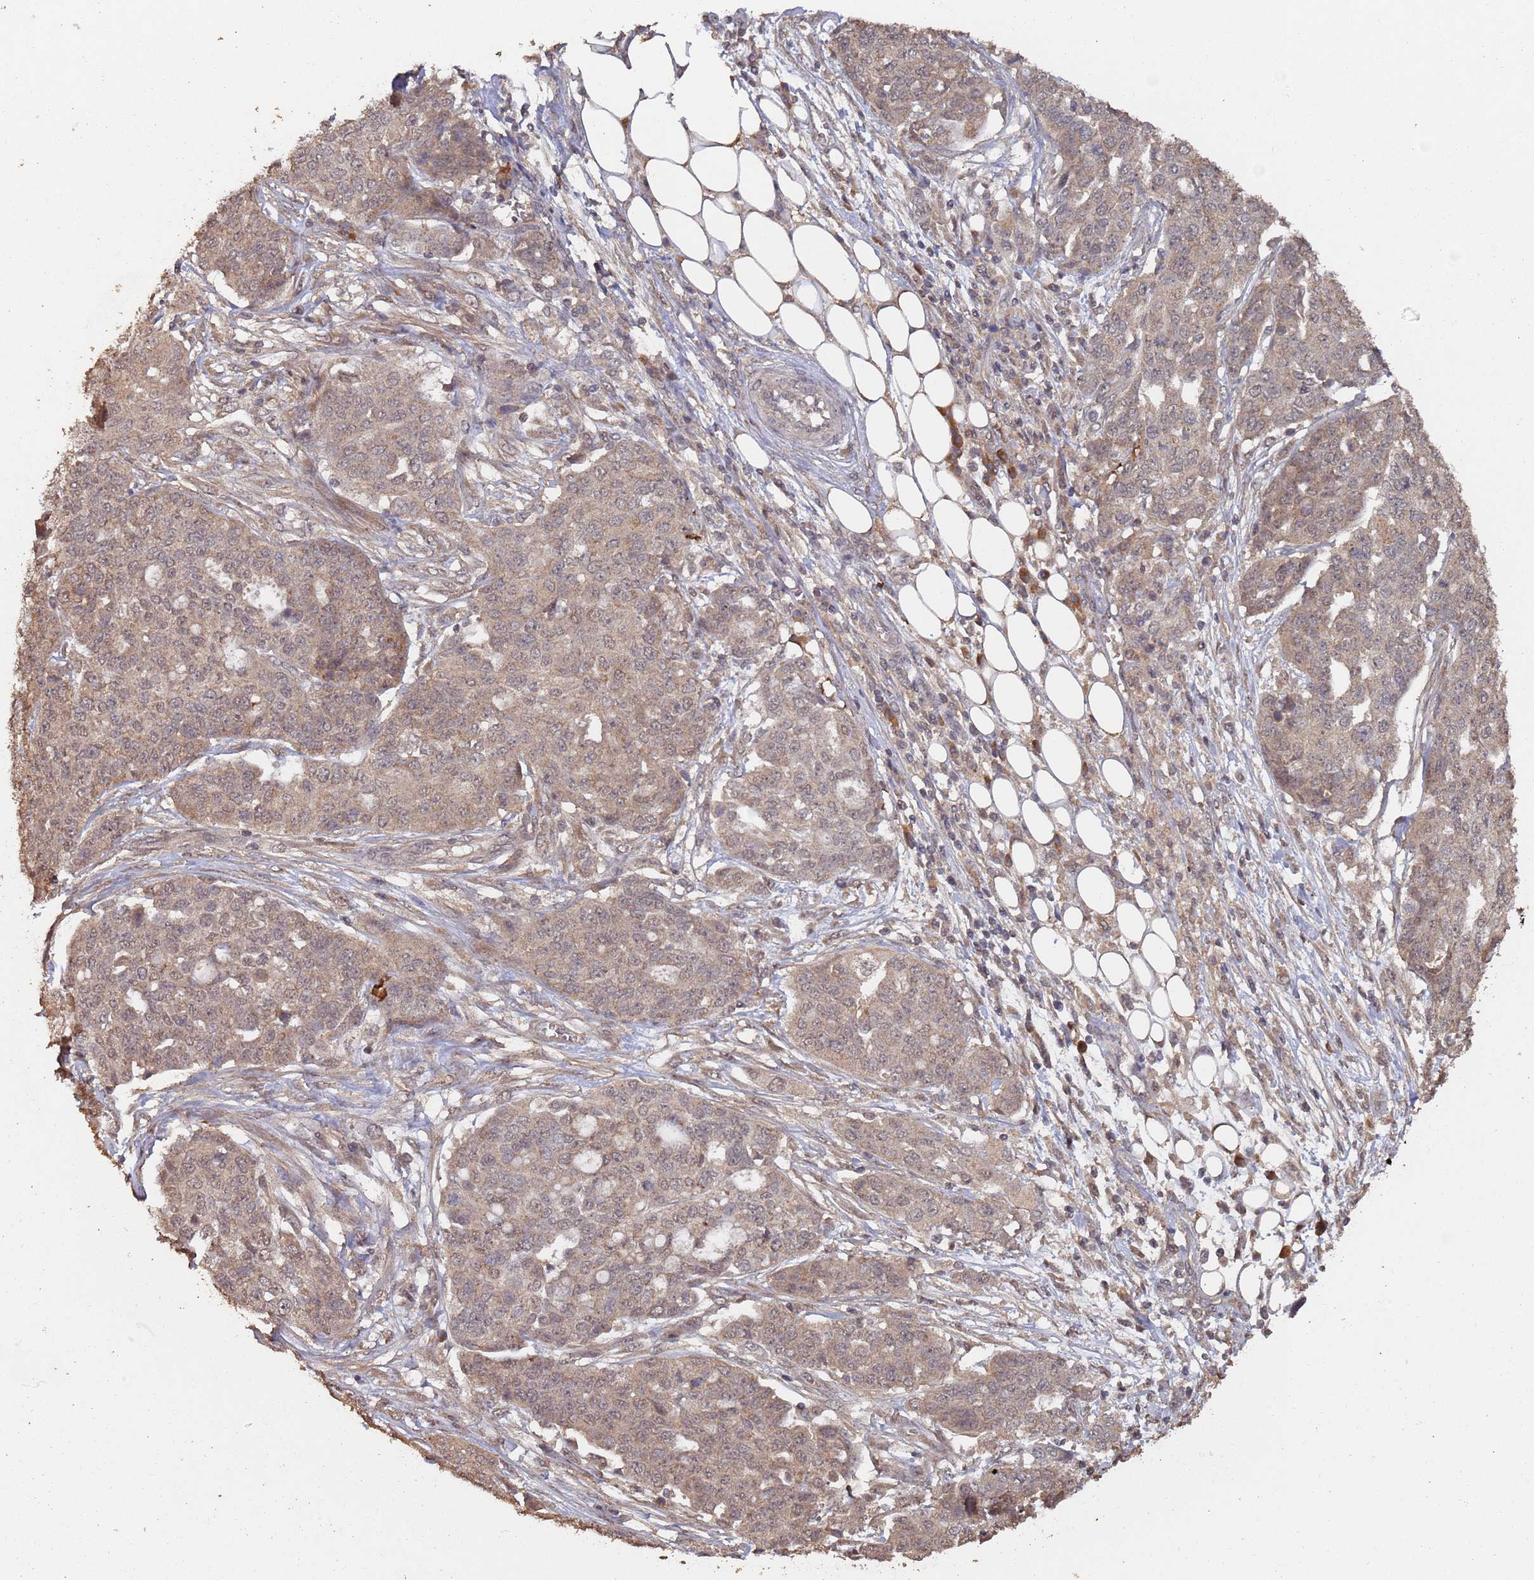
{"staining": {"intensity": "weak", "quantity": ">75%", "location": "cytoplasmic/membranous"}, "tissue": "ovarian cancer", "cell_type": "Tumor cells", "image_type": "cancer", "snomed": [{"axis": "morphology", "description": "Cystadenocarcinoma, serous, NOS"}, {"axis": "topography", "description": "Soft tissue"}, {"axis": "topography", "description": "Ovary"}], "caption": "Brown immunohistochemical staining in ovarian serous cystadenocarcinoma exhibits weak cytoplasmic/membranous expression in about >75% of tumor cells. The staining was performed using DAB (3,3'-diaminobenzidine) to visualize the protein expression in brown, while the nuclei were stained in blue with hematoxylin (Magnification: 20x).", "gene": "FRAT1", "patient": {"sex": "female", "age": 57}}